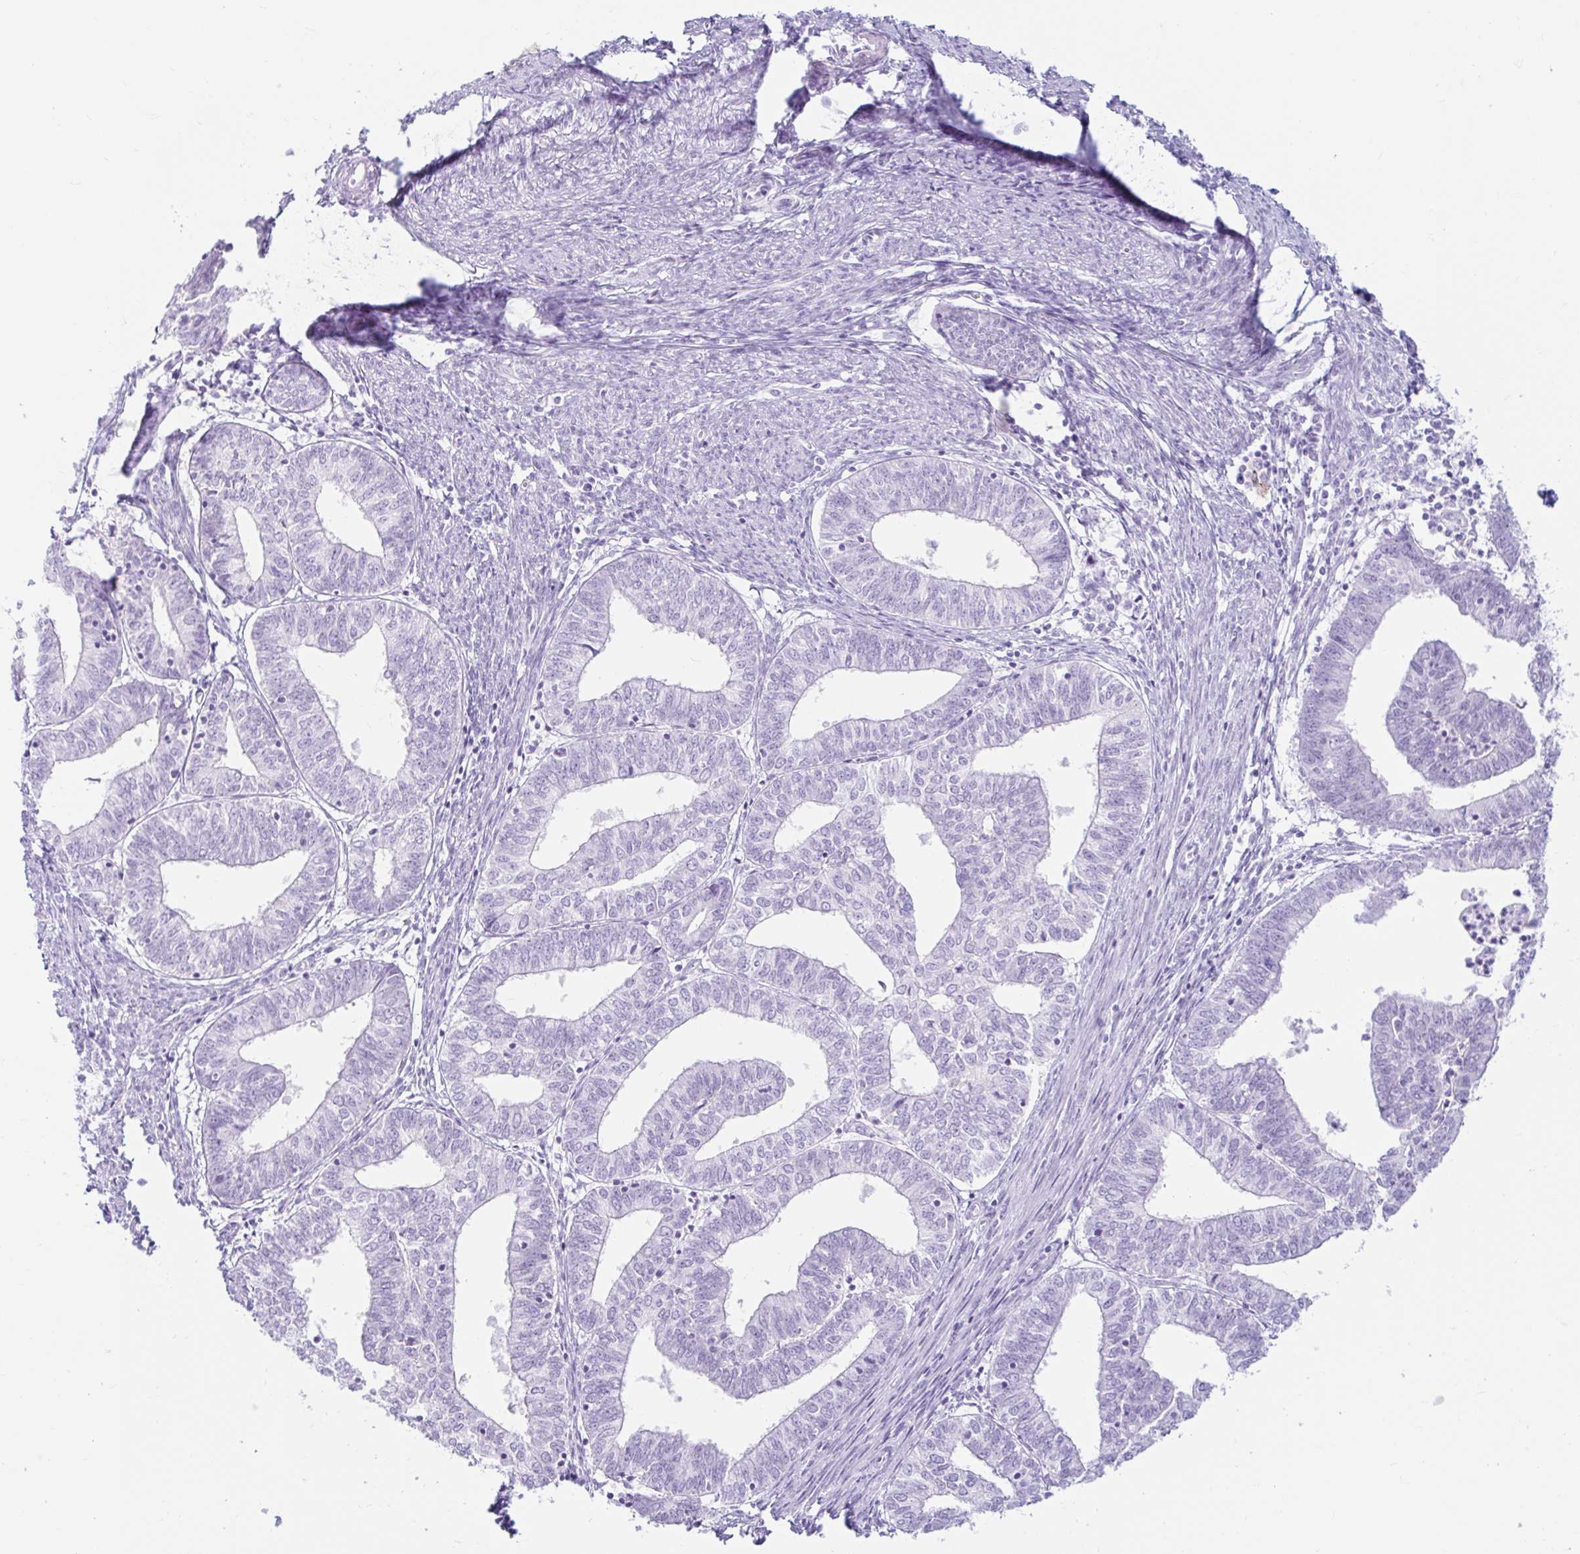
{"staining": {"intensity": "negative", "quantity": "none", "location": "none"}, "tissue": "endometrial cancer", "cell_type": "Tumor cells", "image_type": "cancer", "snomed": [{"axis": "morphology", "description": "Adenocarcinoma, NOS"}, {"axis": "topography", "description": "Endometrium"}], "caption": "The image displays no staining of tumor cells in adenocarcinoma (endometrial).", "gene": "ERICH6", "patient": {"sex": "female", "age": 61}}